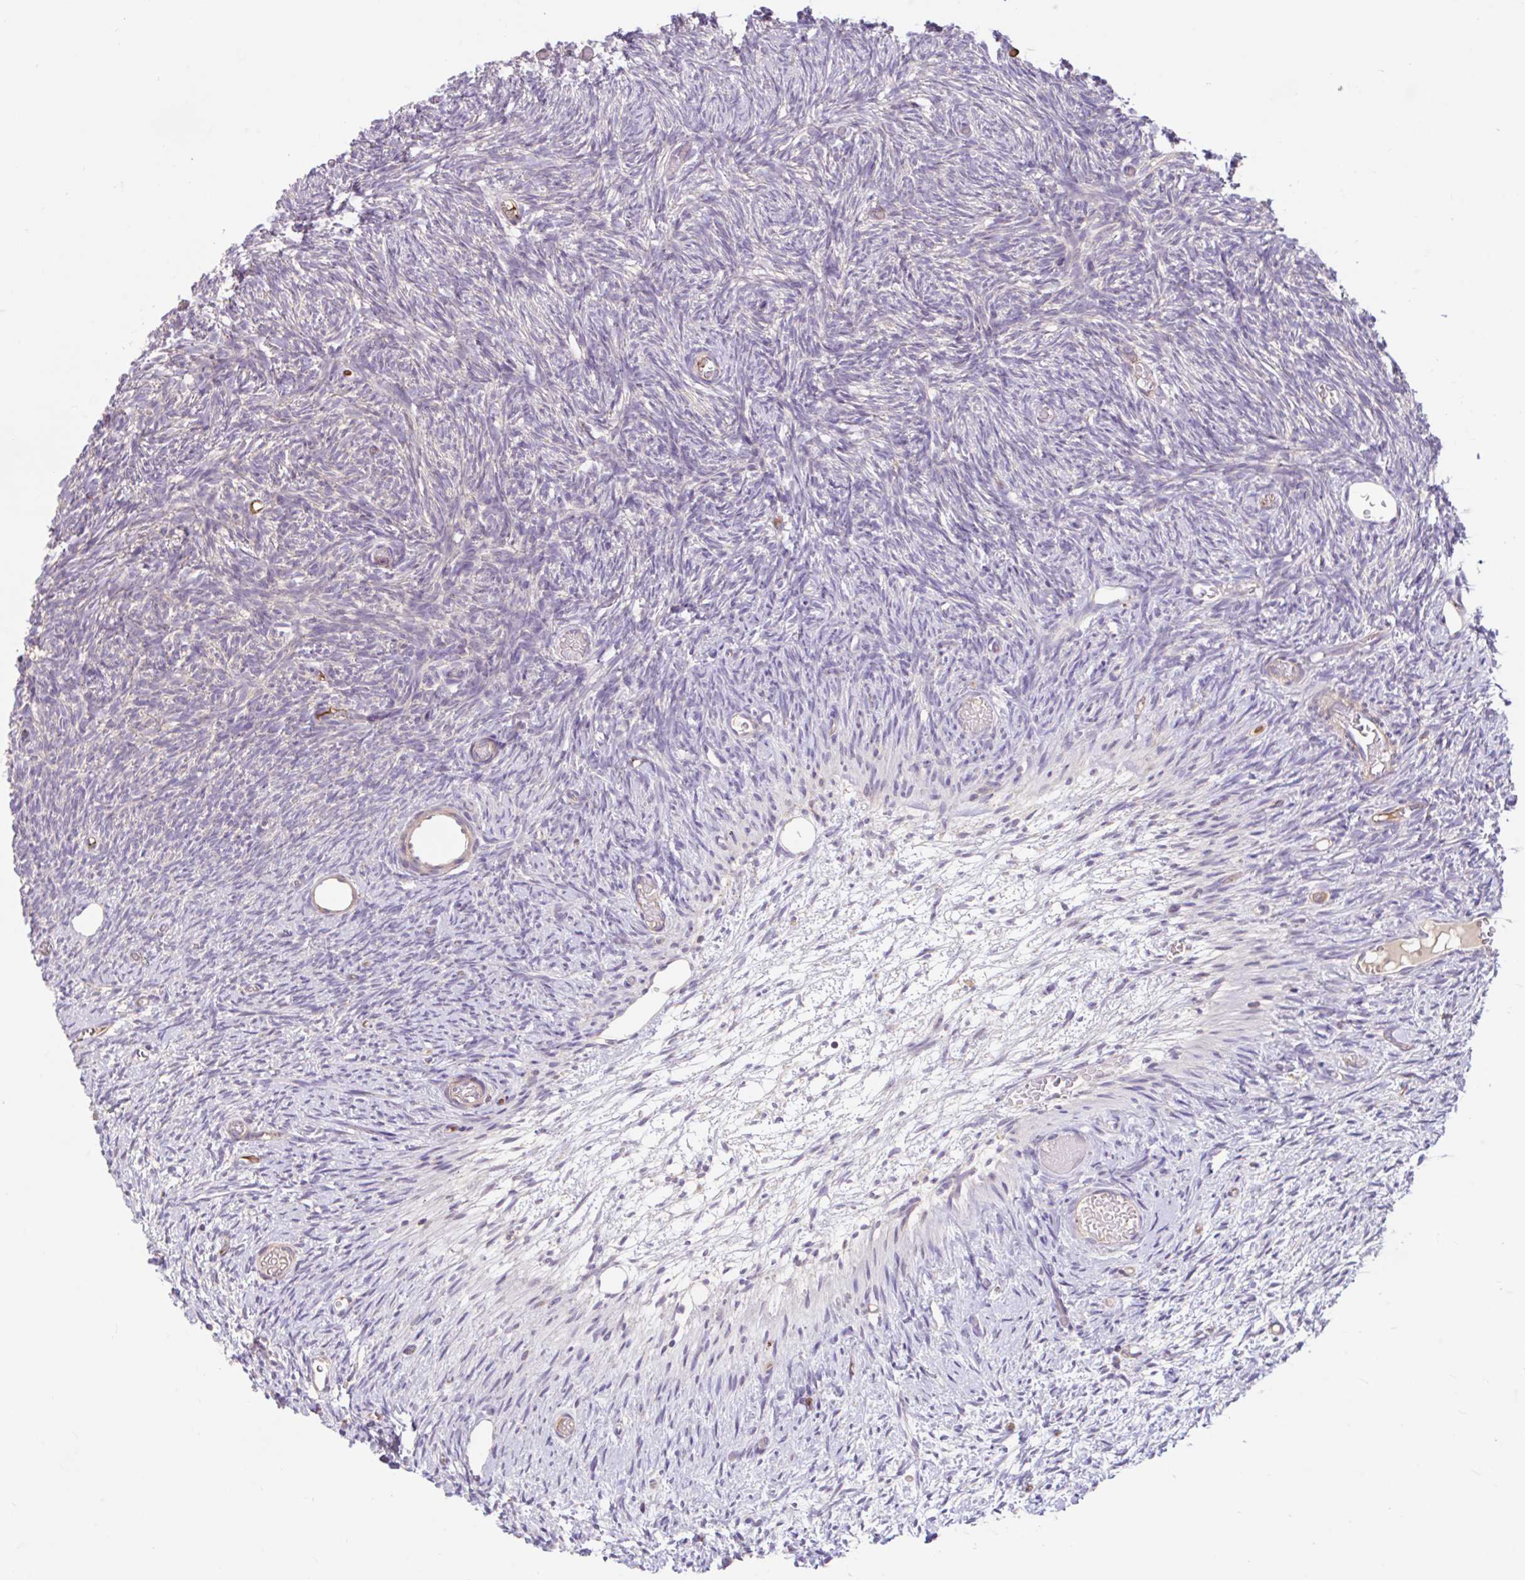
{"staining": {"intensity": "moderate", "quantity": ">75%", "location": "cytoplasmic/membranous"}, "tissue": "ovary", "cell_type": "Follicle cells", "image_type": "normal", "snomed": [{"axis": "morphology", "description": "Normal tissue, NOS"}, {"axis": "topography", "description": "Ovary"}], "caption": "A medium amount of moderate cytoplasmic/membranous expression is present in about >75% of follicle cells in normal ovary.", "gene": "RALBP1", "patient": {"sex": "female", "age": 39}}